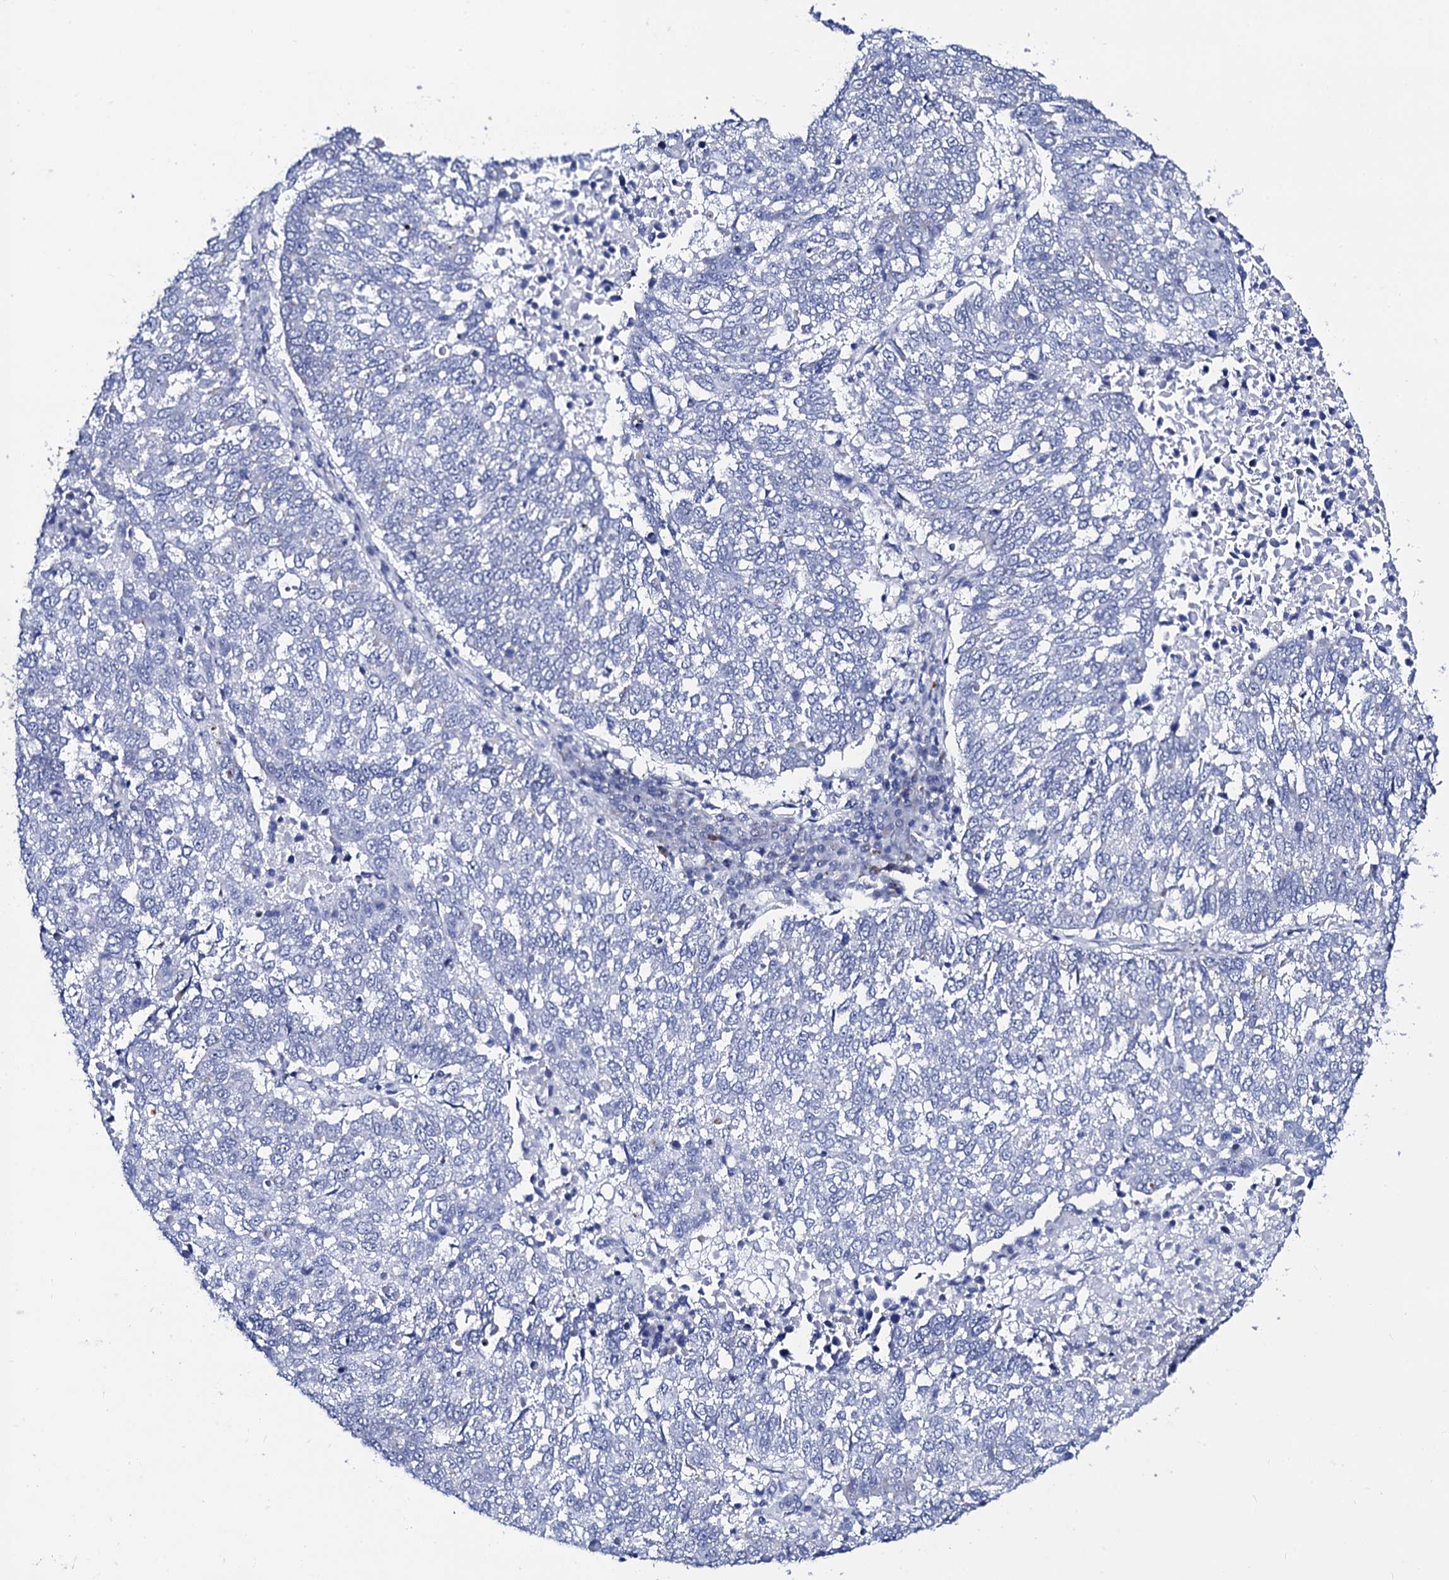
{"staining": {"intensity": "negative", "quantity": "none", "location": "none"}, "tissue": "lung cancer", "cell_type": "Tumor cells", "image_type": "cancer", "snomed": [{"axis": "morphology", "description": "Squamous cell carcinoma, NOS"}, {"axis": "topography", "description": "Lung"}], "caption": "This is an immunohistochemistry (IHC) photomicrograph of human lung cancer (squamous cell carcinoma). There is no positivity in tumor cells.", "gene": "ACADSB", "patient": {"sex": "male", "age": 73}}